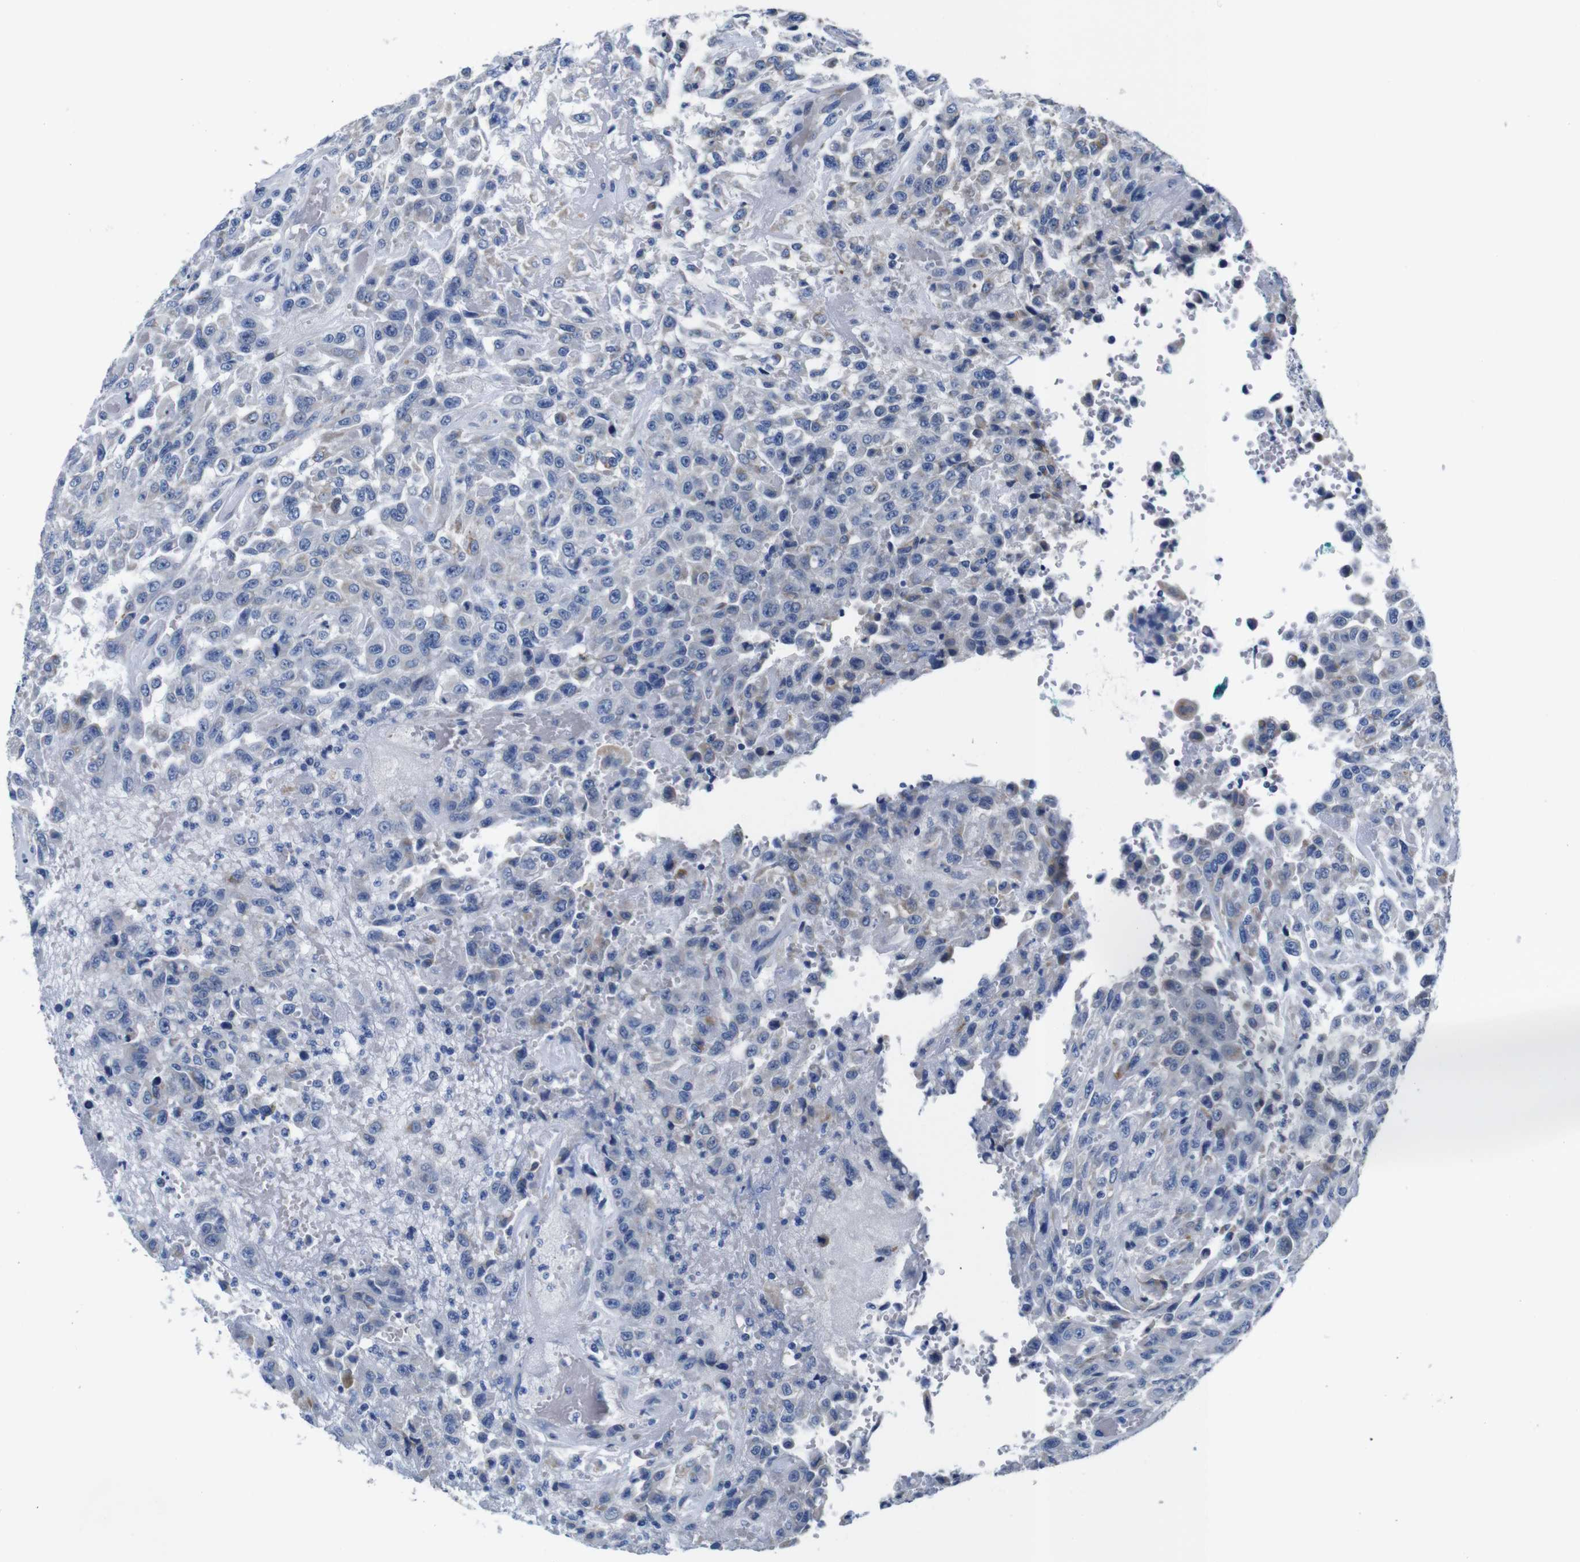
{"staining": {"intensity": "negative", "quantity": "none", "location": "none"}, "tissue": "urothelial cancer", "cell_type": "Tumor cells", "image_type": "cancer", "snomed": [{"axis": "morphology", "description": "Urothelial carcinoma, High grade"}, {"axis": "topography", "description": "Urinary bladder"}], "caption": "Tumor cells are negative for protein expression in human urothelial carcinoma (high-grade).", "gene": "SNX19", "patient": {"sex": "male", "age": 46}}